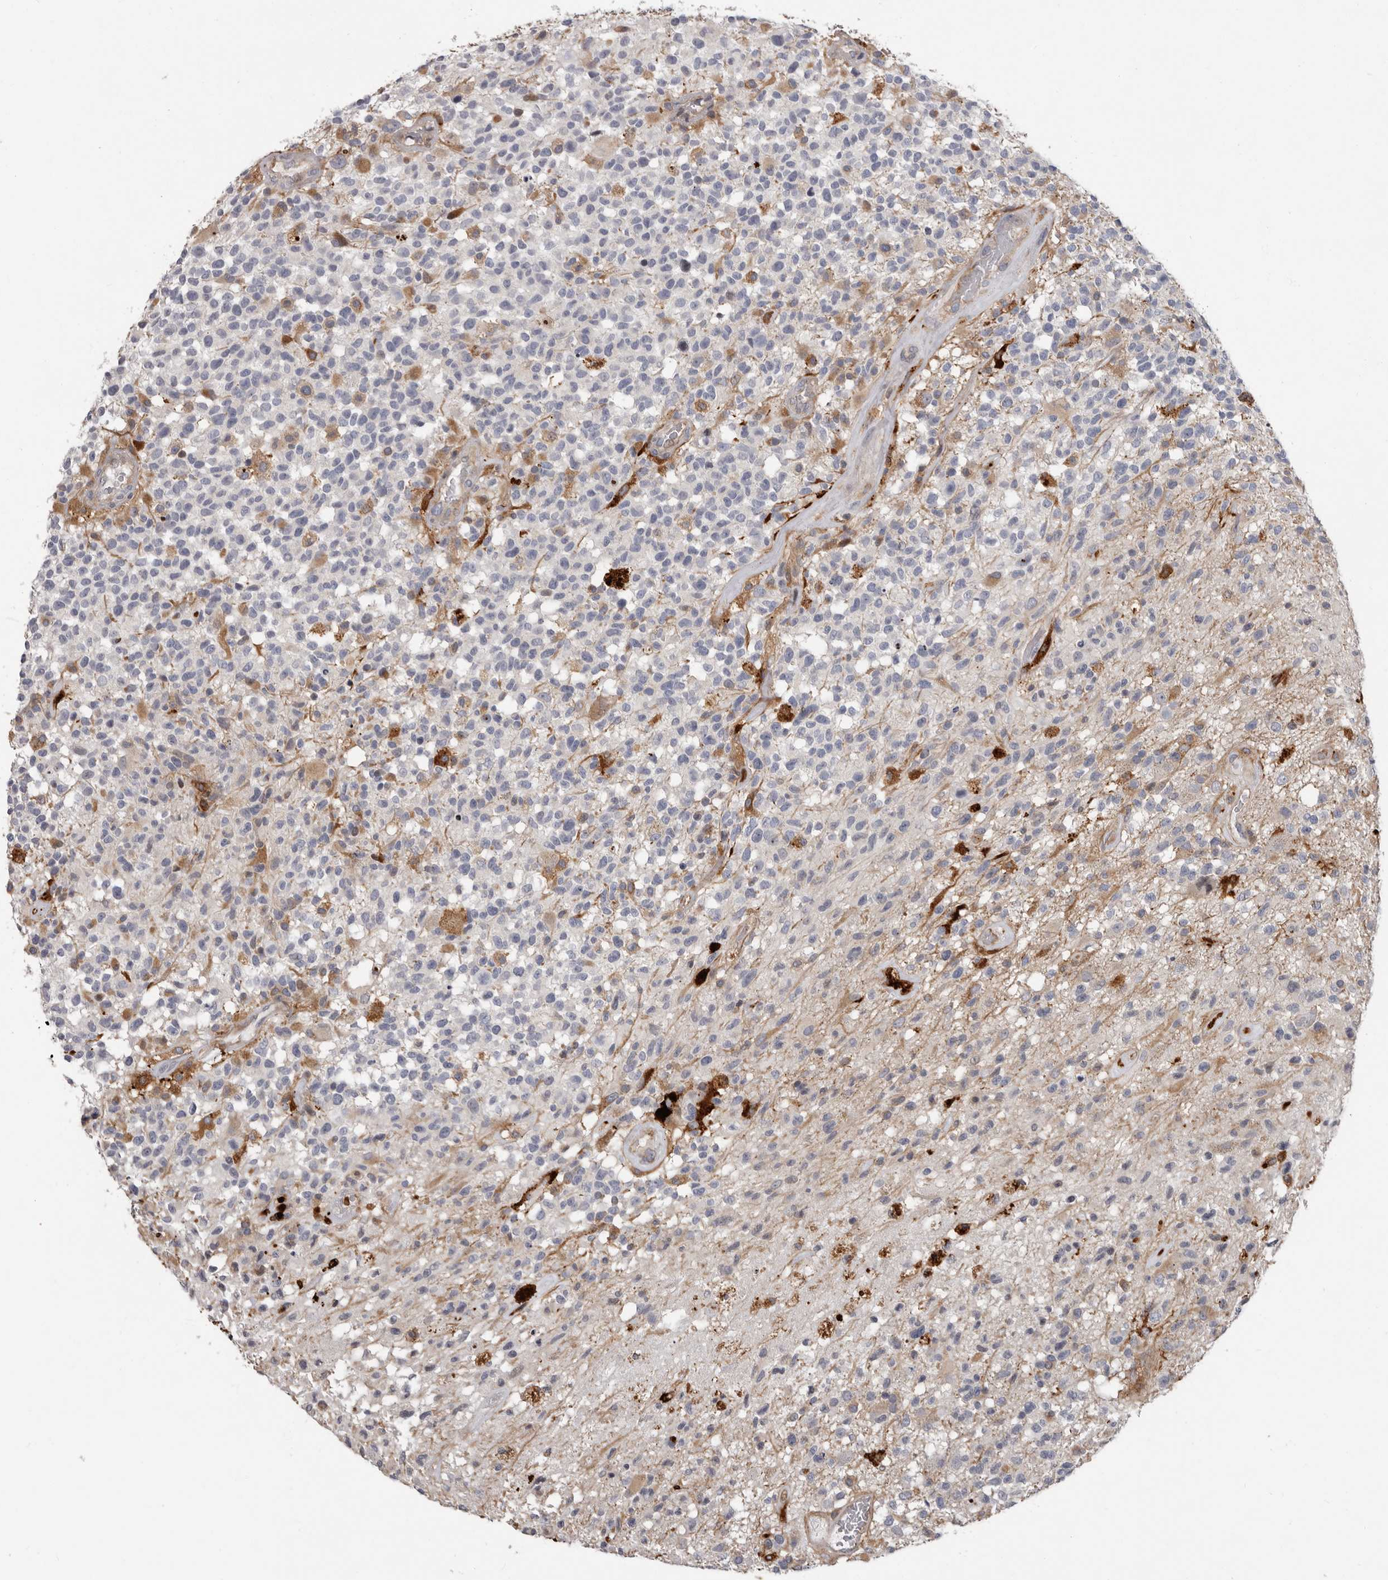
{"staining": {"intensity": "moderate", "quantity": "<25%", "location": "cytoplasmic/membranous"}, "tissue": "glioma", "cell_type": "Tumor cells", "image_type": "cancer", "snomed": [{"axis": "morphology", "description": "Glioma, malignant, High grade"}, {"axis": "morphology", "description": "Glioblastoma, NOS"}, {"axis": "topography", "description": "Brain"}], "caption": "Human glioma stained with a protein marker shows moderate staining in tumor cells.", "gene": "FGFR4", "patient": {"sex": "male", "age": 60}}